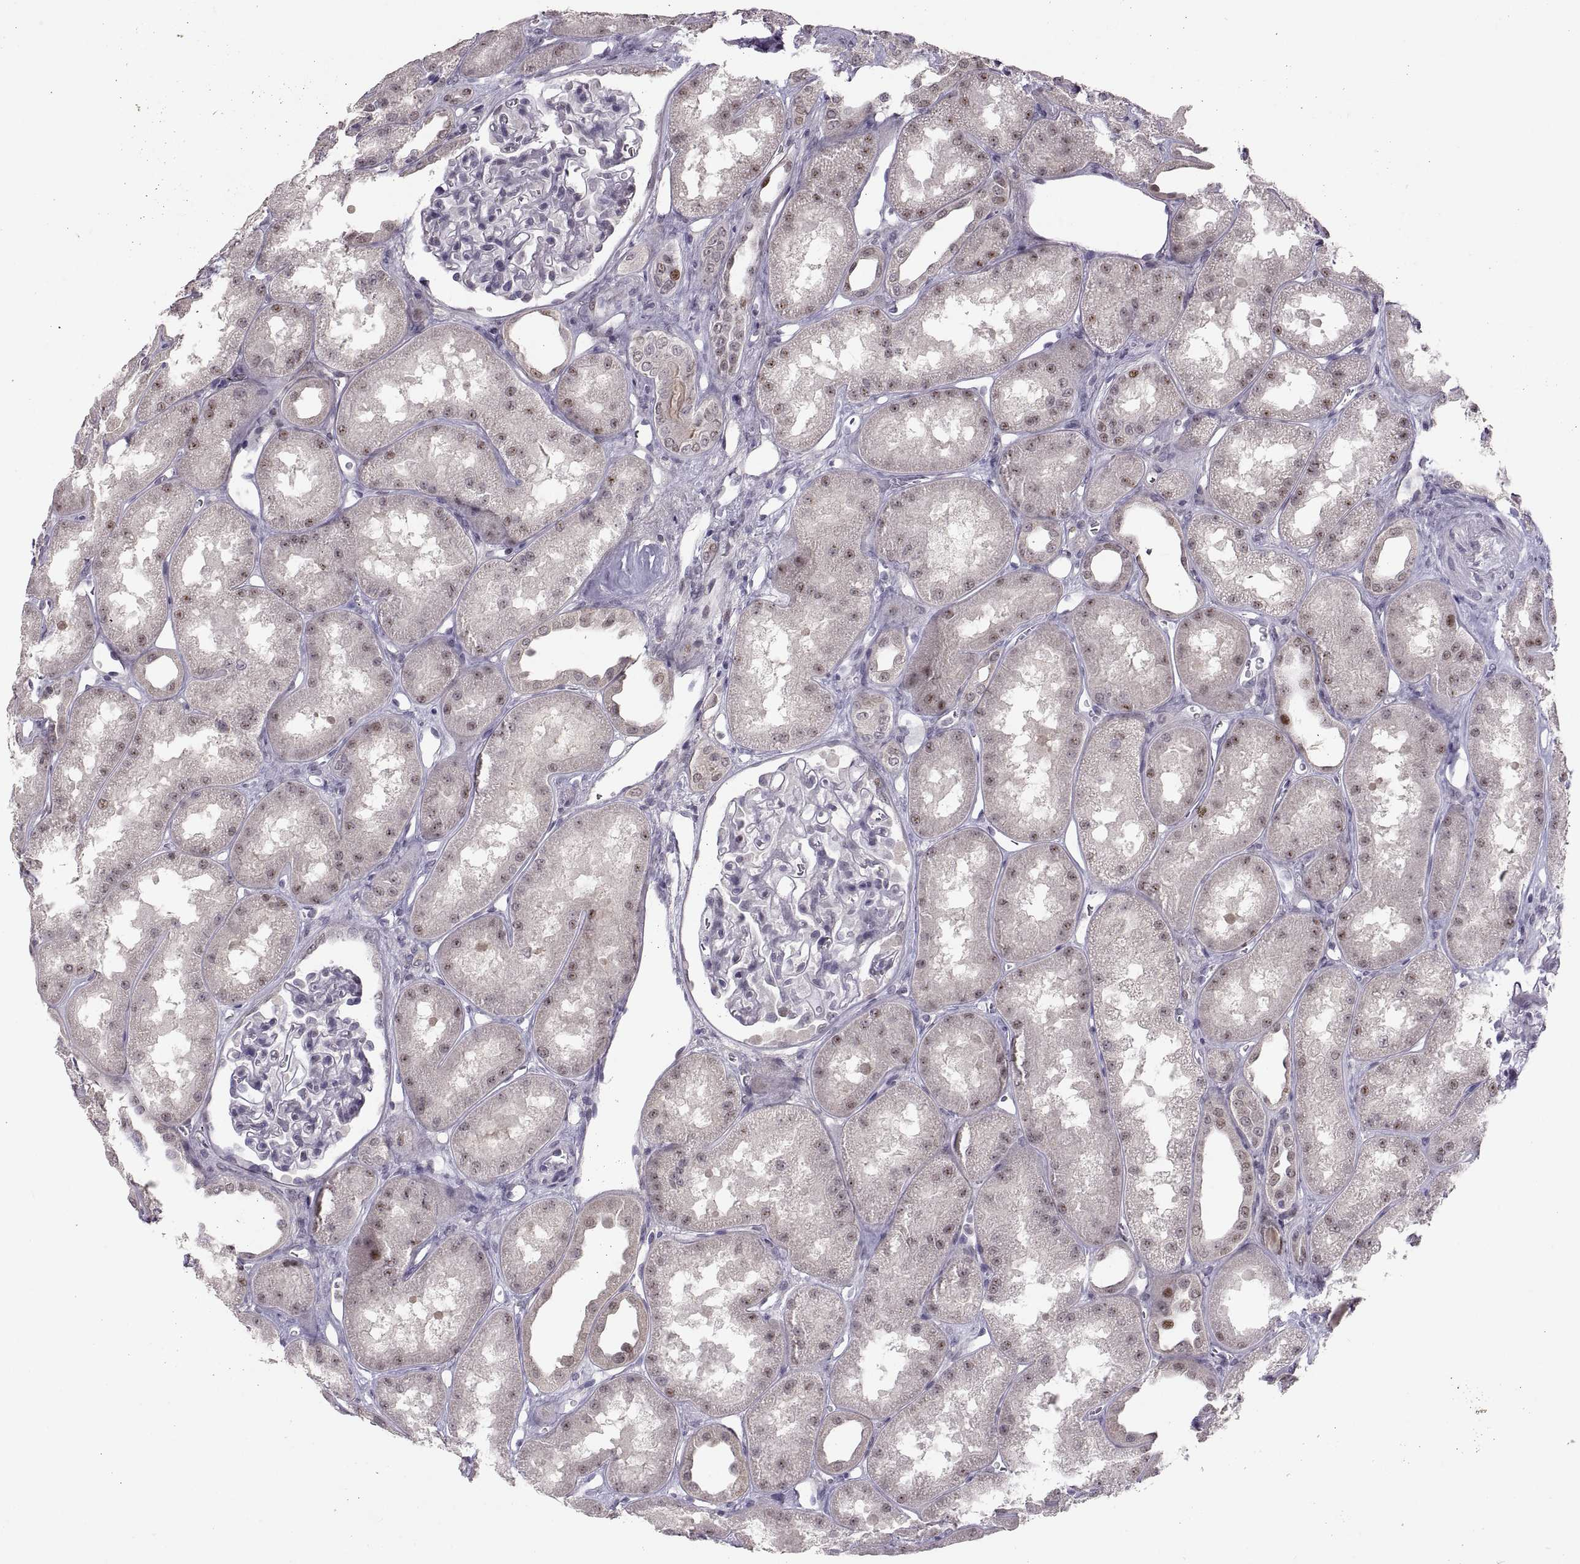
{"staining": {"intensity": "negative", "quantity": "none", "location": "none"}, "tissue": "kidney", "cell_type": "Cells in glomeruli", "image_type": "normal", "snomed": [{"axis": "morphology", "description": "Normal tissue, NOS"}, {"axis": "topography", "description": "Kidney"}], "caption": "Unremarkable kidney was stained to show a protein in brown. There is no significant positivity in cells in glomeruli. (IHC, brightfield microscopy, high magnification).", "gene": "SNAI1", "patient": {"sex": "male", "age": 61}}